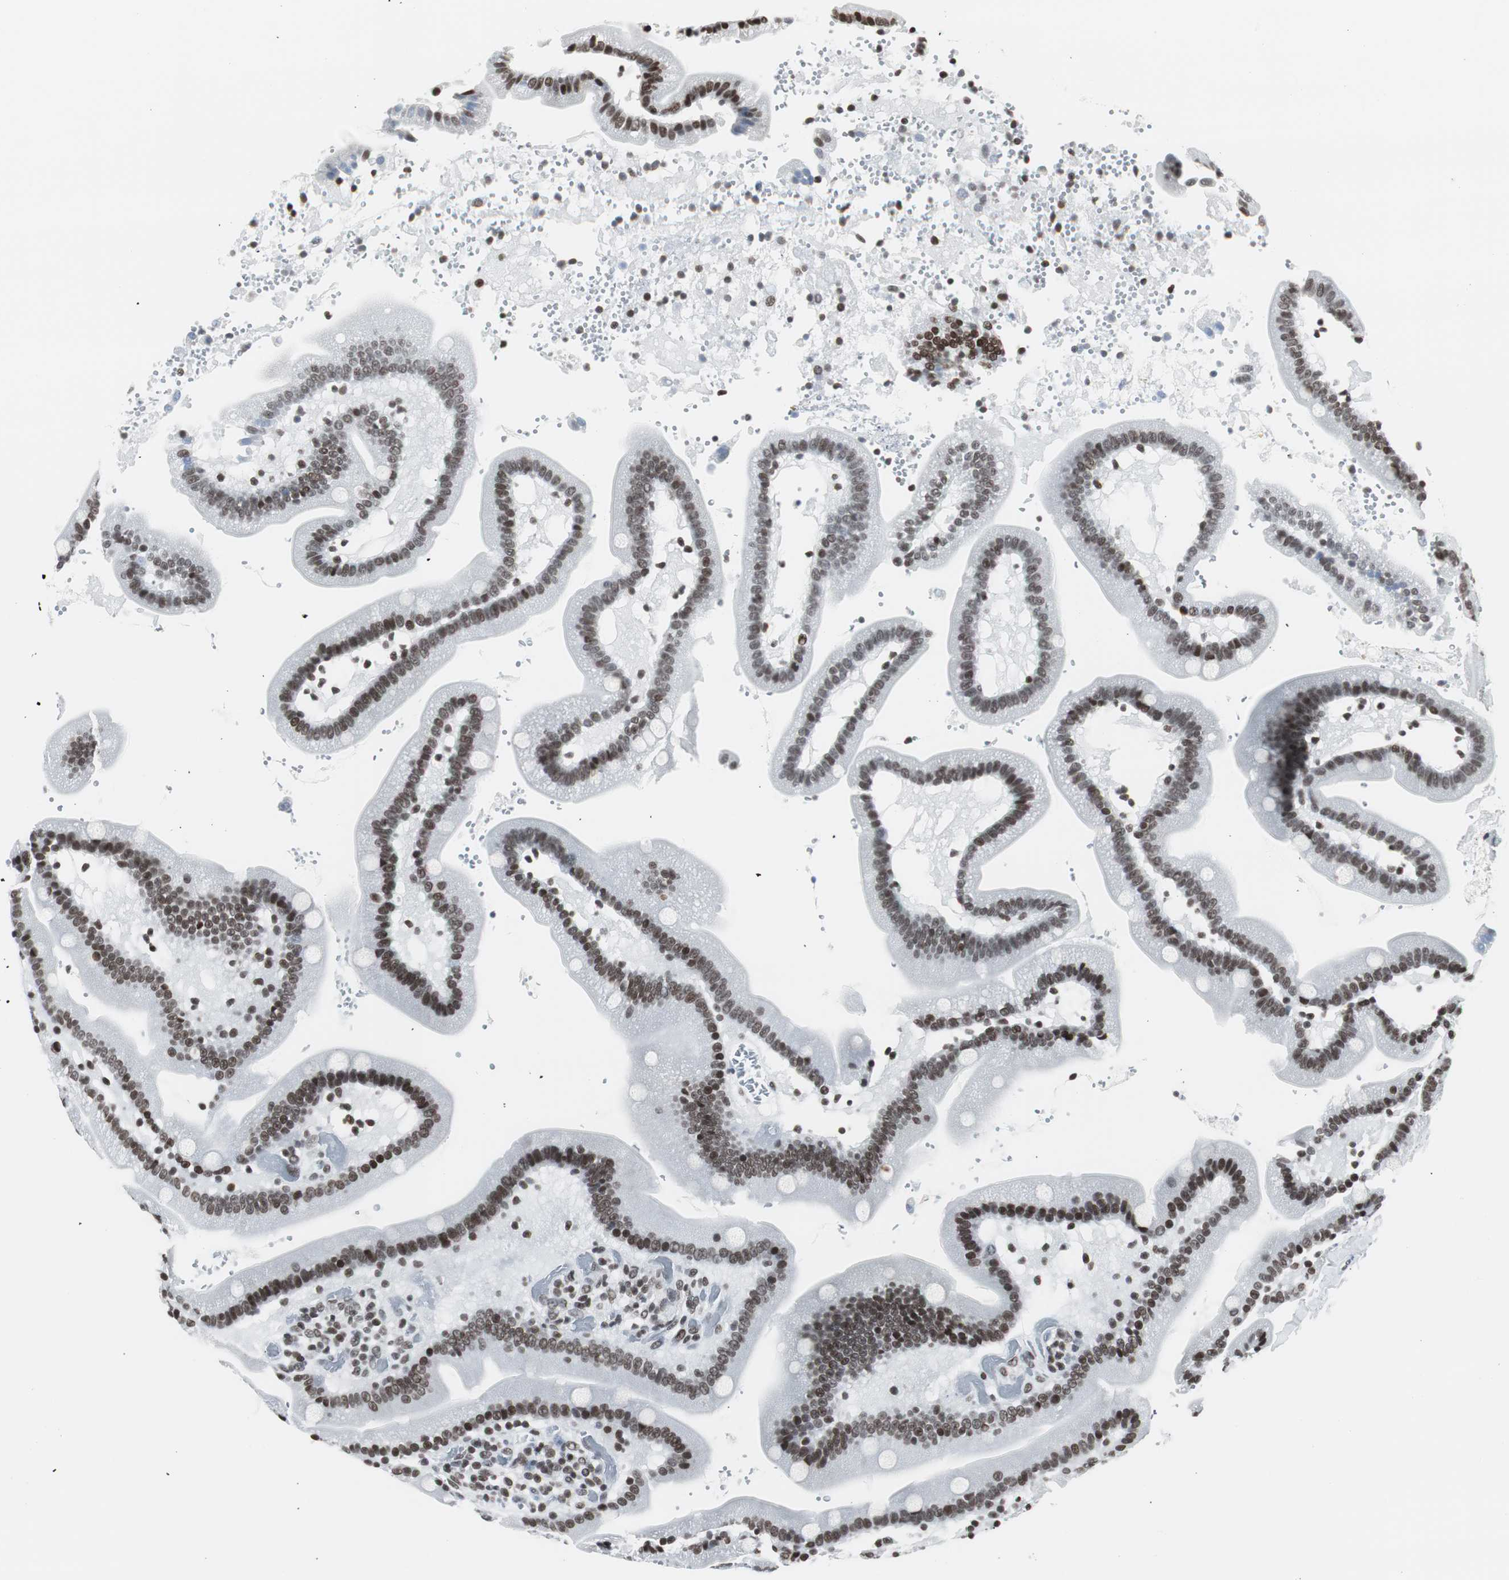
{"staining": {"intensity": "moderate", "quantity": ">75%", "location": "nuclear"}, "tissue": "duodenum", "cell_type": "Glandular cells", "image_type": "normal", "snomed": [{"axis": "morphology", "description": "Normal tissue, NOS"}, {"axis": "topography", "description": "Duodenum"}], "caption": "A high-resolution image shows immunohistochemistry staining of unremarkable duodenum, which shows moderate nuclear expression in approximately >75% of glandular cells.", "gene": "XRCC1", "patient": {"sex": "male", "age": 66}}